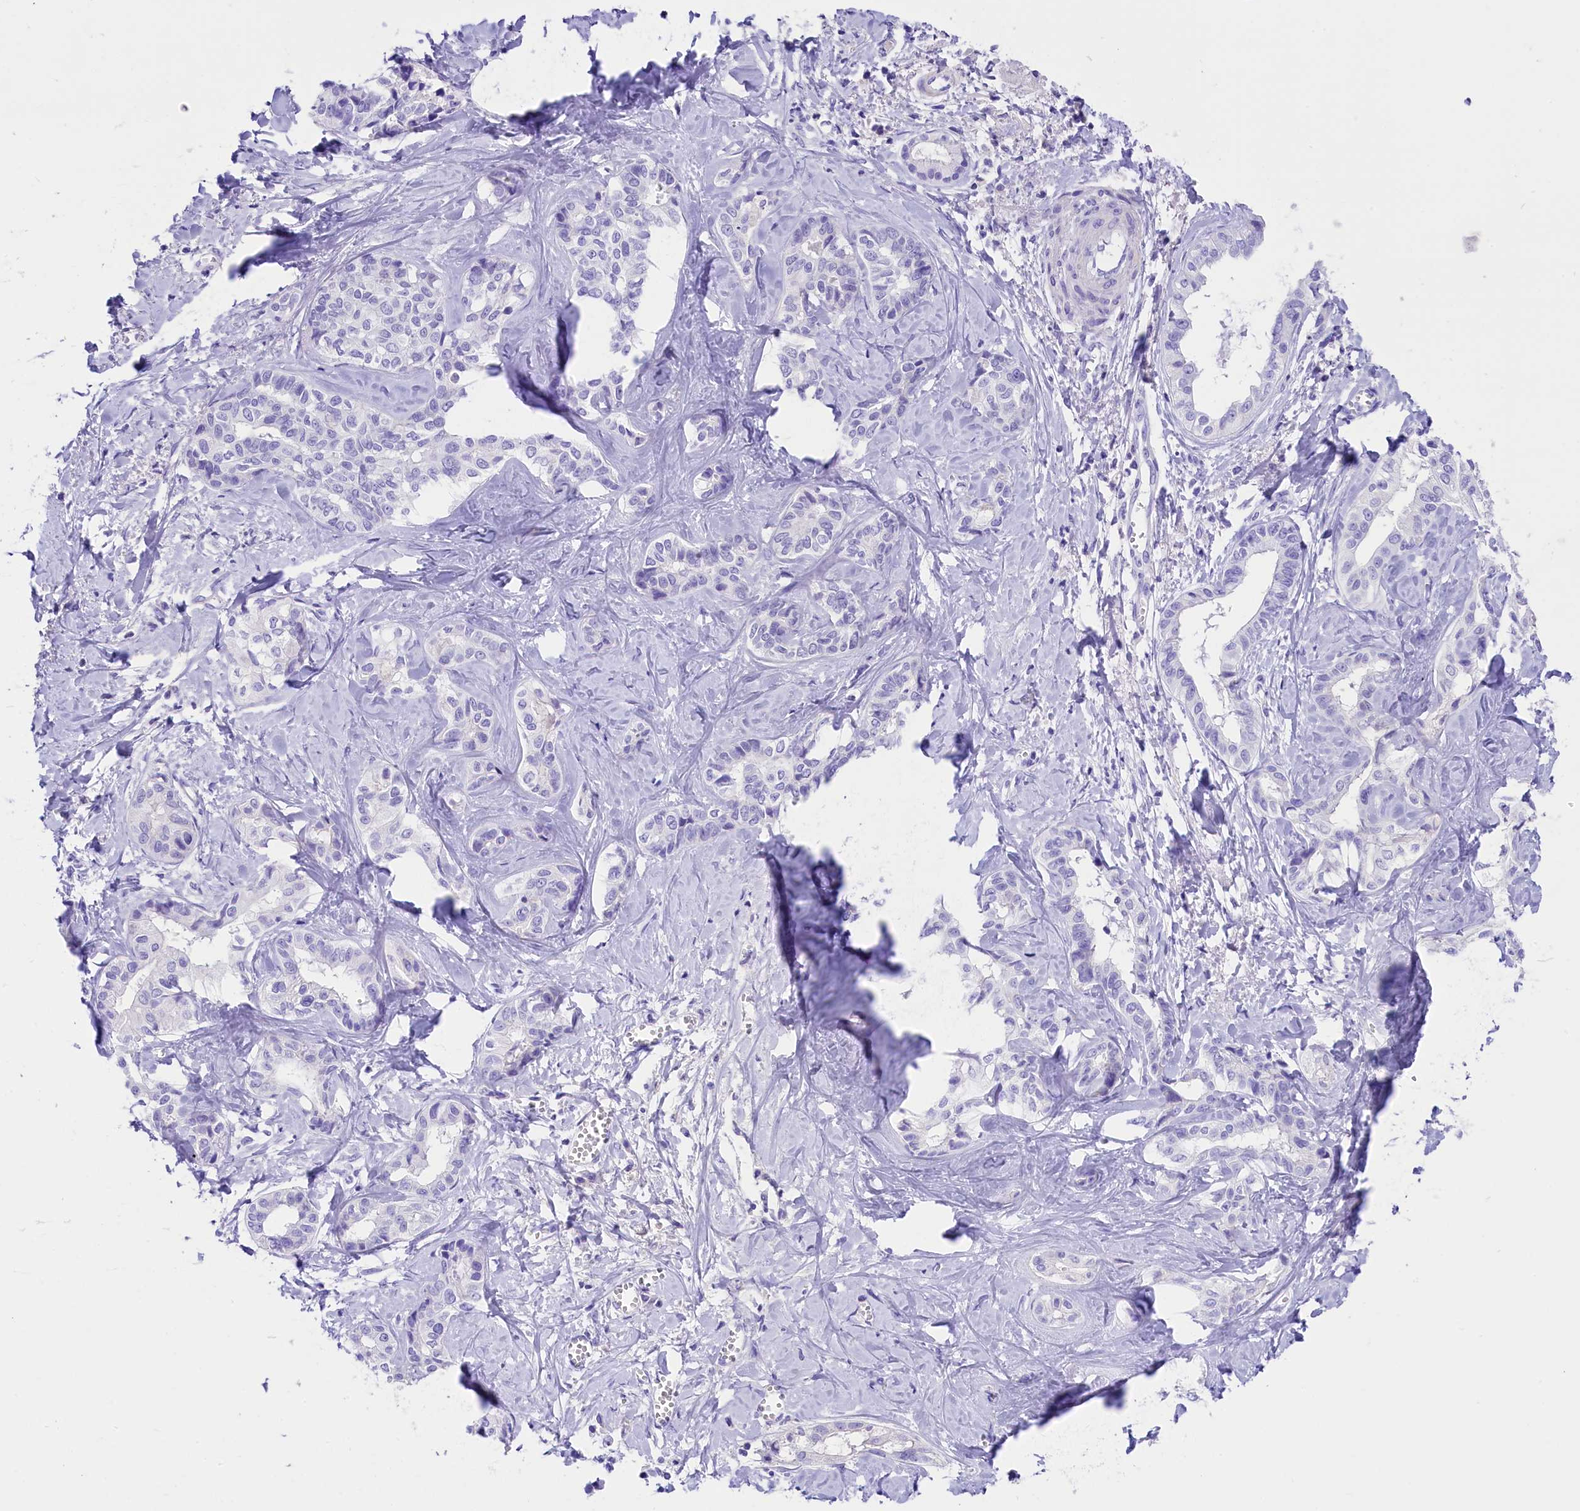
{"staining": {"intensity": "negative", "quantity": "none", "location": "none"}, "tissue": "liver cancer", "cell_type": "Tumor cells", "image_type": "cancer", "snomed": [{"axis": "morphology", "description": "Cholangiocarcinoma"}, {"axis": "topography", "description": "Liver"}], "caption": "Tumor cells show no significant staining in liver cholangiocarcinoma.", "gene": "SKIDA1", "patient": {"sex": "female", "age": 77}}